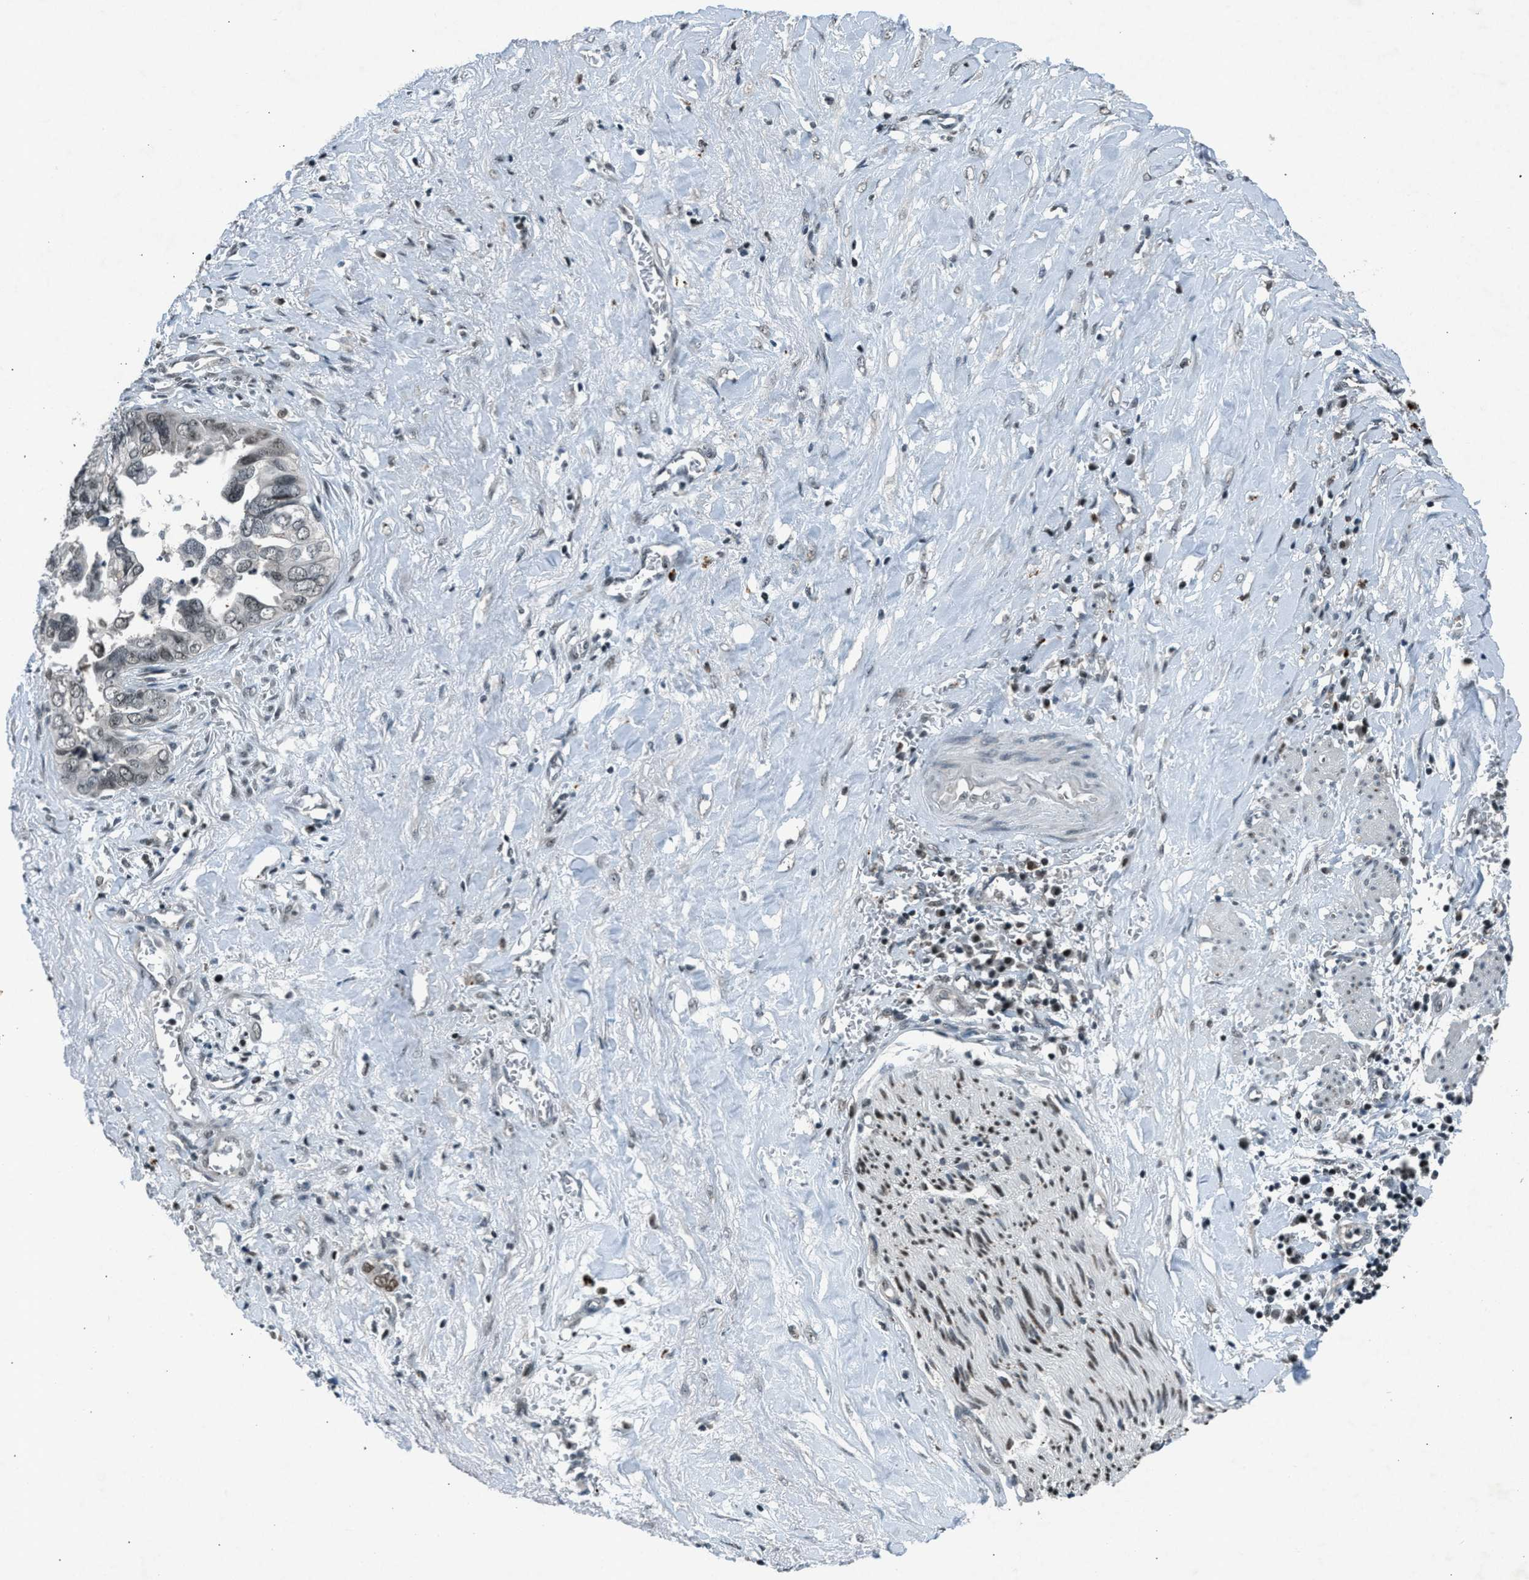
{"staining": {"intensity": "weak", "quantity": "<25%", "location": "nuclear"}, "tissue": "liver cancer", "cell_type": "Tumor cells", "image_type": "cancer", "snomed": [{"axis": "morphology", "description": "Cholangiocarcinoma"}, {"axis": "topography", "description": "Liver"}], "caption": "Tumor cells are negative for protein expression in human liver cancer (cholangiocarcinoma).", "gene": "ADCY1", "patient": {"sex": "female", "age": 79}}